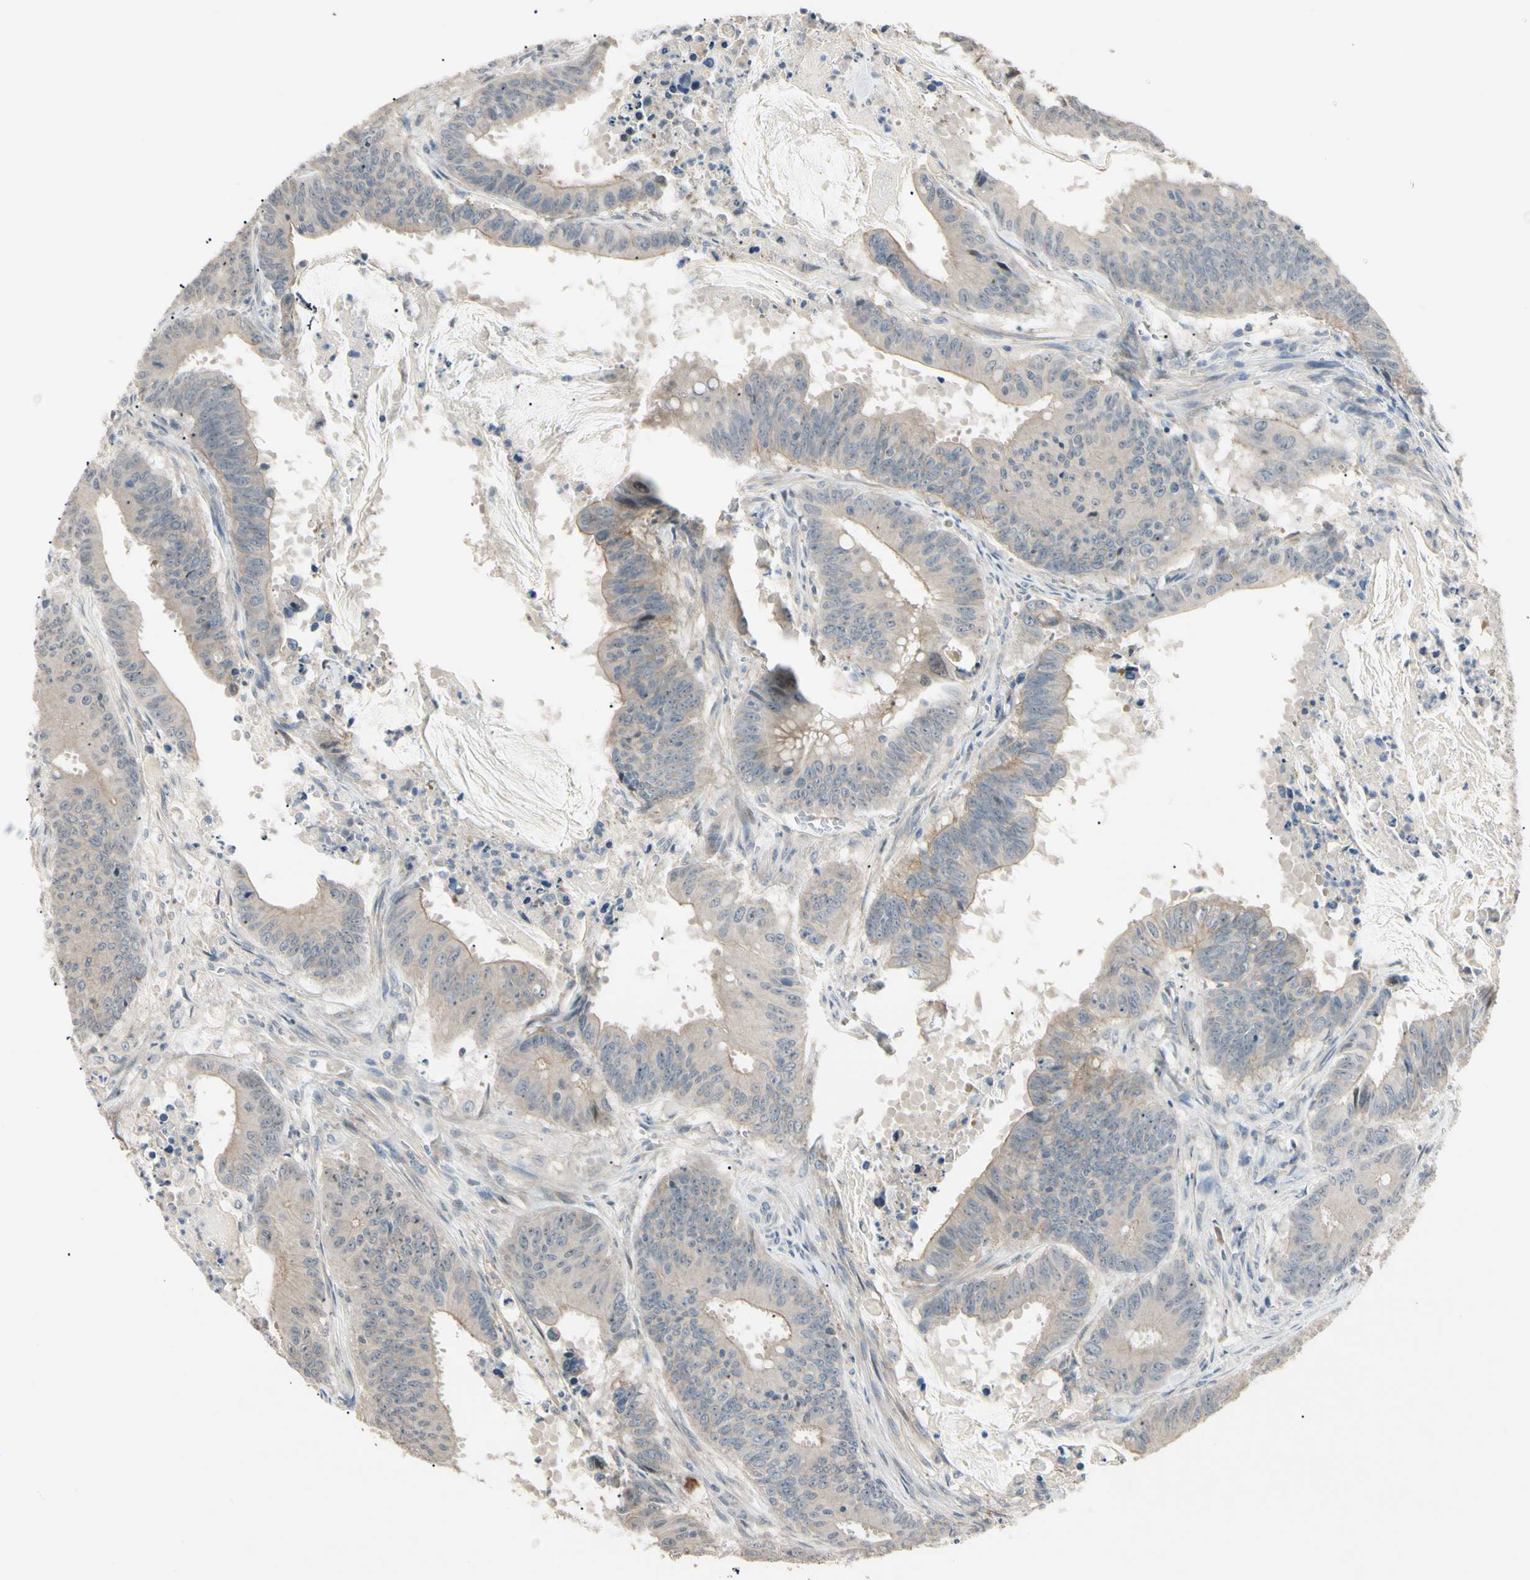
{"staining": {"intensity": "weak", "quantity": "25%-75%", "location": "cytoplasmic/membranous"}, "tissue": "colorectal cancer", "cell_type": "Tumor cells", "image_type": "cancer", "snomed": [{"axis": "morphology", "description": "Adenocarcinoma, NOS"}, {"axis": "topography", "description": "Colon"}], "caption": "Protein expression analysis of human colorectal cancer (adenocarcinoma) reveals weak cytoplasmic/membranous positivity in about 25%-75% of tumor cells. (IHC, brightfield microscopy, high magnification).", "gene": "P3H2", "patient": {"sex": "male", "age": 45}}